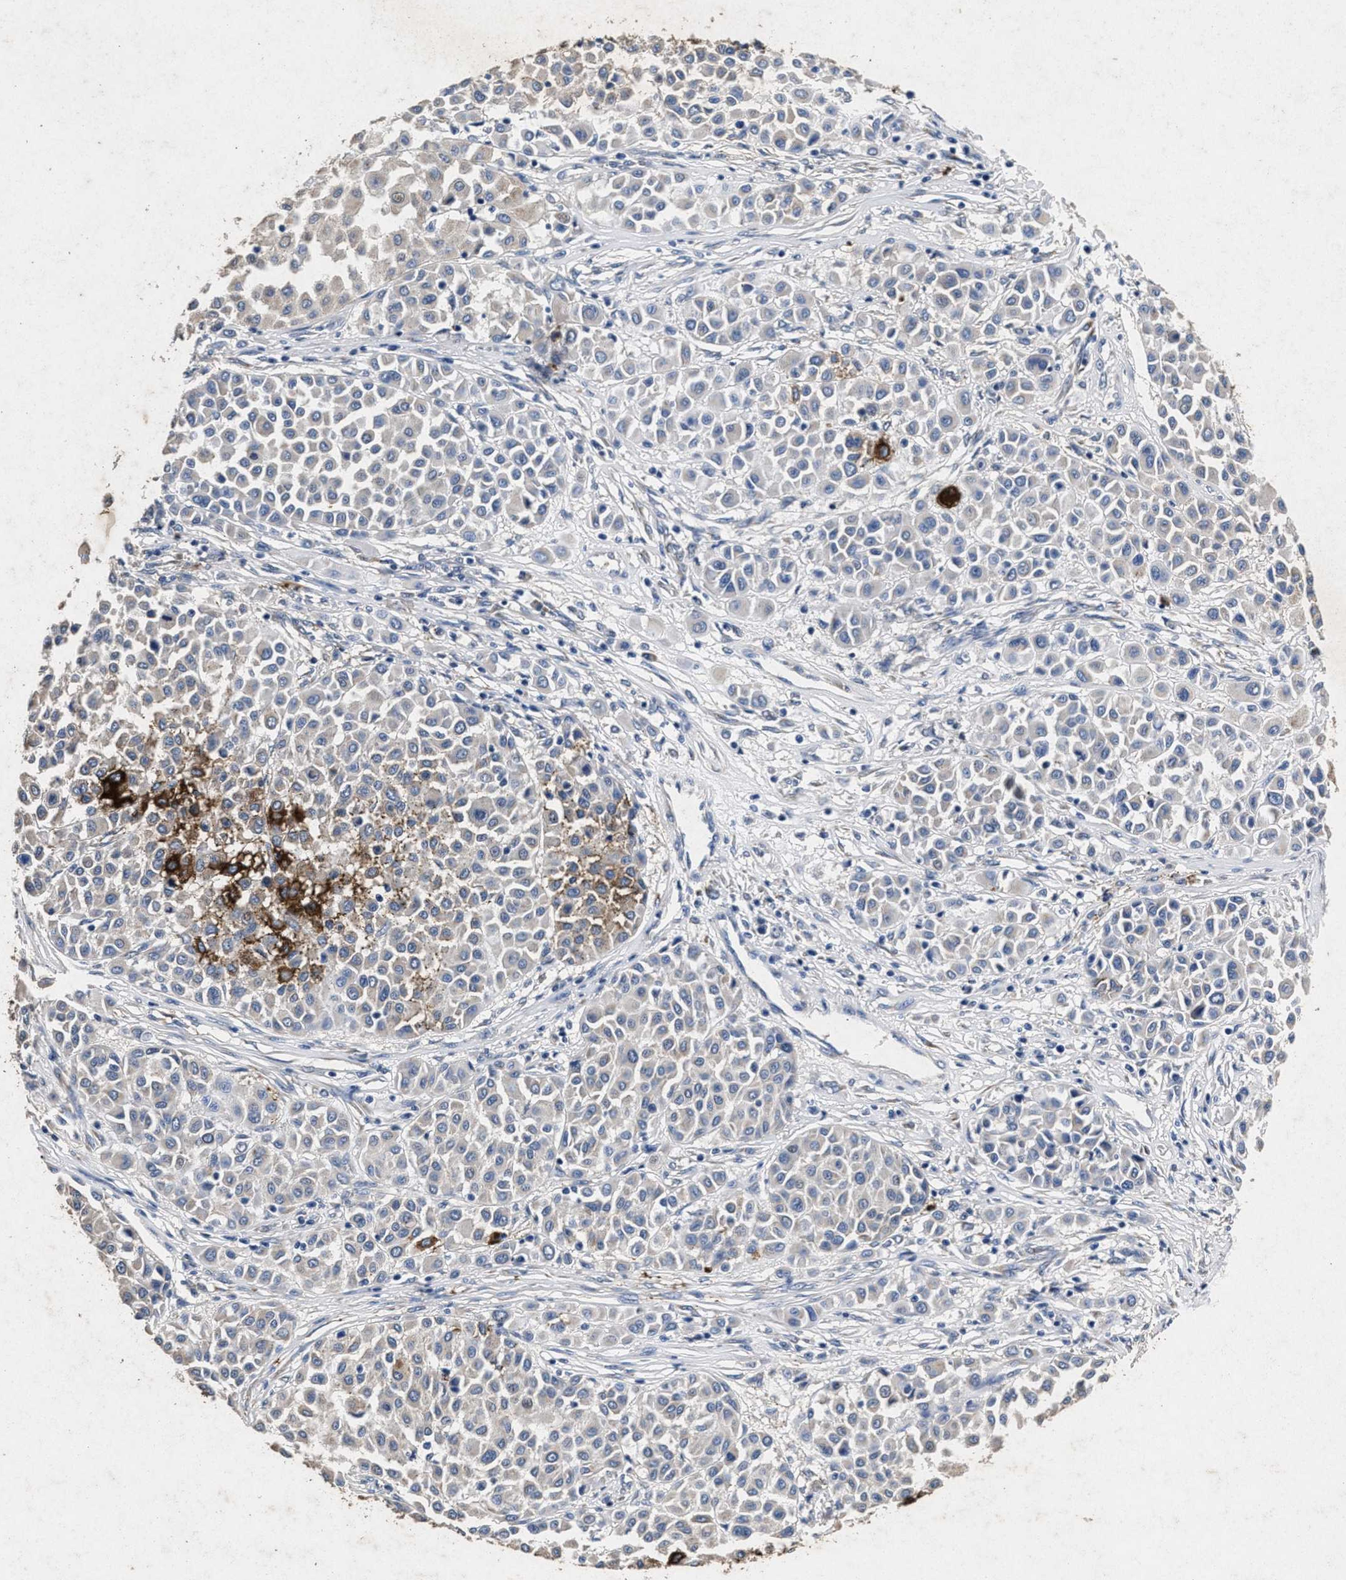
{"staining": {"intensity": "moderate", "quantity": "25%-75%", "location": "cytoplasmic/membranous"}, "tissue": "melanoma", "cell_type": "Tumor cells", "image_type": "cancer", "snomed": [{"axis": "morphology", "description": "Malignant melanoma, Metastatic site"}, {"axis": "topography", "description": "Soft tissue"}], "caption": "Malignant melanoma (metastatic site) tissue displays moderate cytoplasmic/membranous positivity in about 25%-75% of tumor cells, visualized by immunohistochemistry.", "gene": "LTB4R2", "patient": {"sex": "male", "age": 41}}